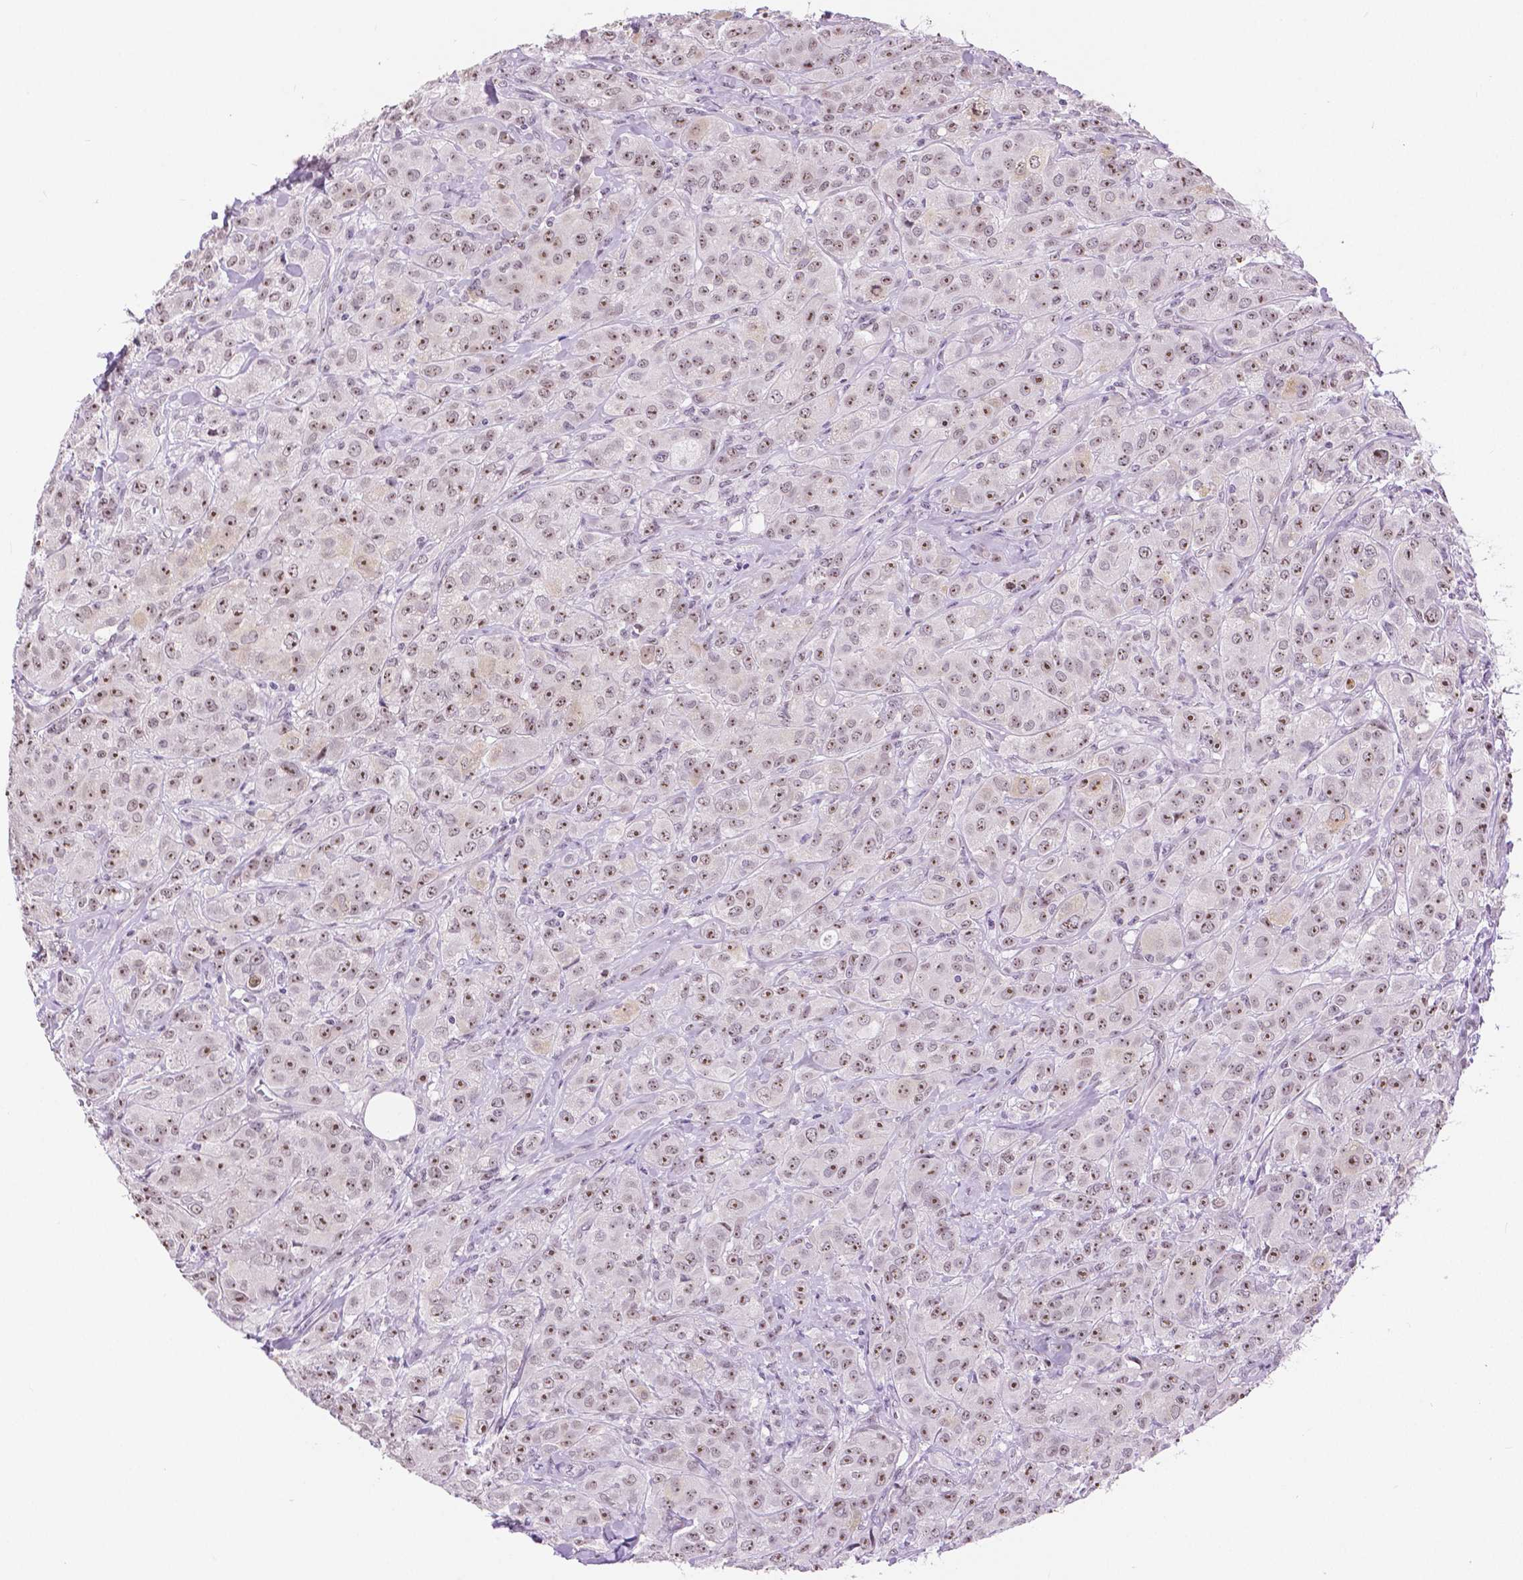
{"staining": {"intensity": "moderate", "quantity": ">75%", "location": "nuclear"}, "tissue": "breast cancer", "cell_type": "Tumor cells", "image_type": "cancer", "snomed": [{"axis": "morphology", "description": "Duct carcinoma"}, {"axis": "topography", "description": "Breast"}], "caption": "Immunohistochemistry (DAB (3,3'-diaminobenzidine)) staining of breast cancer exhibits moderate nuclear protein expression in about >75% of tumor cells.", "gene": "NHP2", "patient": {"sex": "female", "age": 43}}